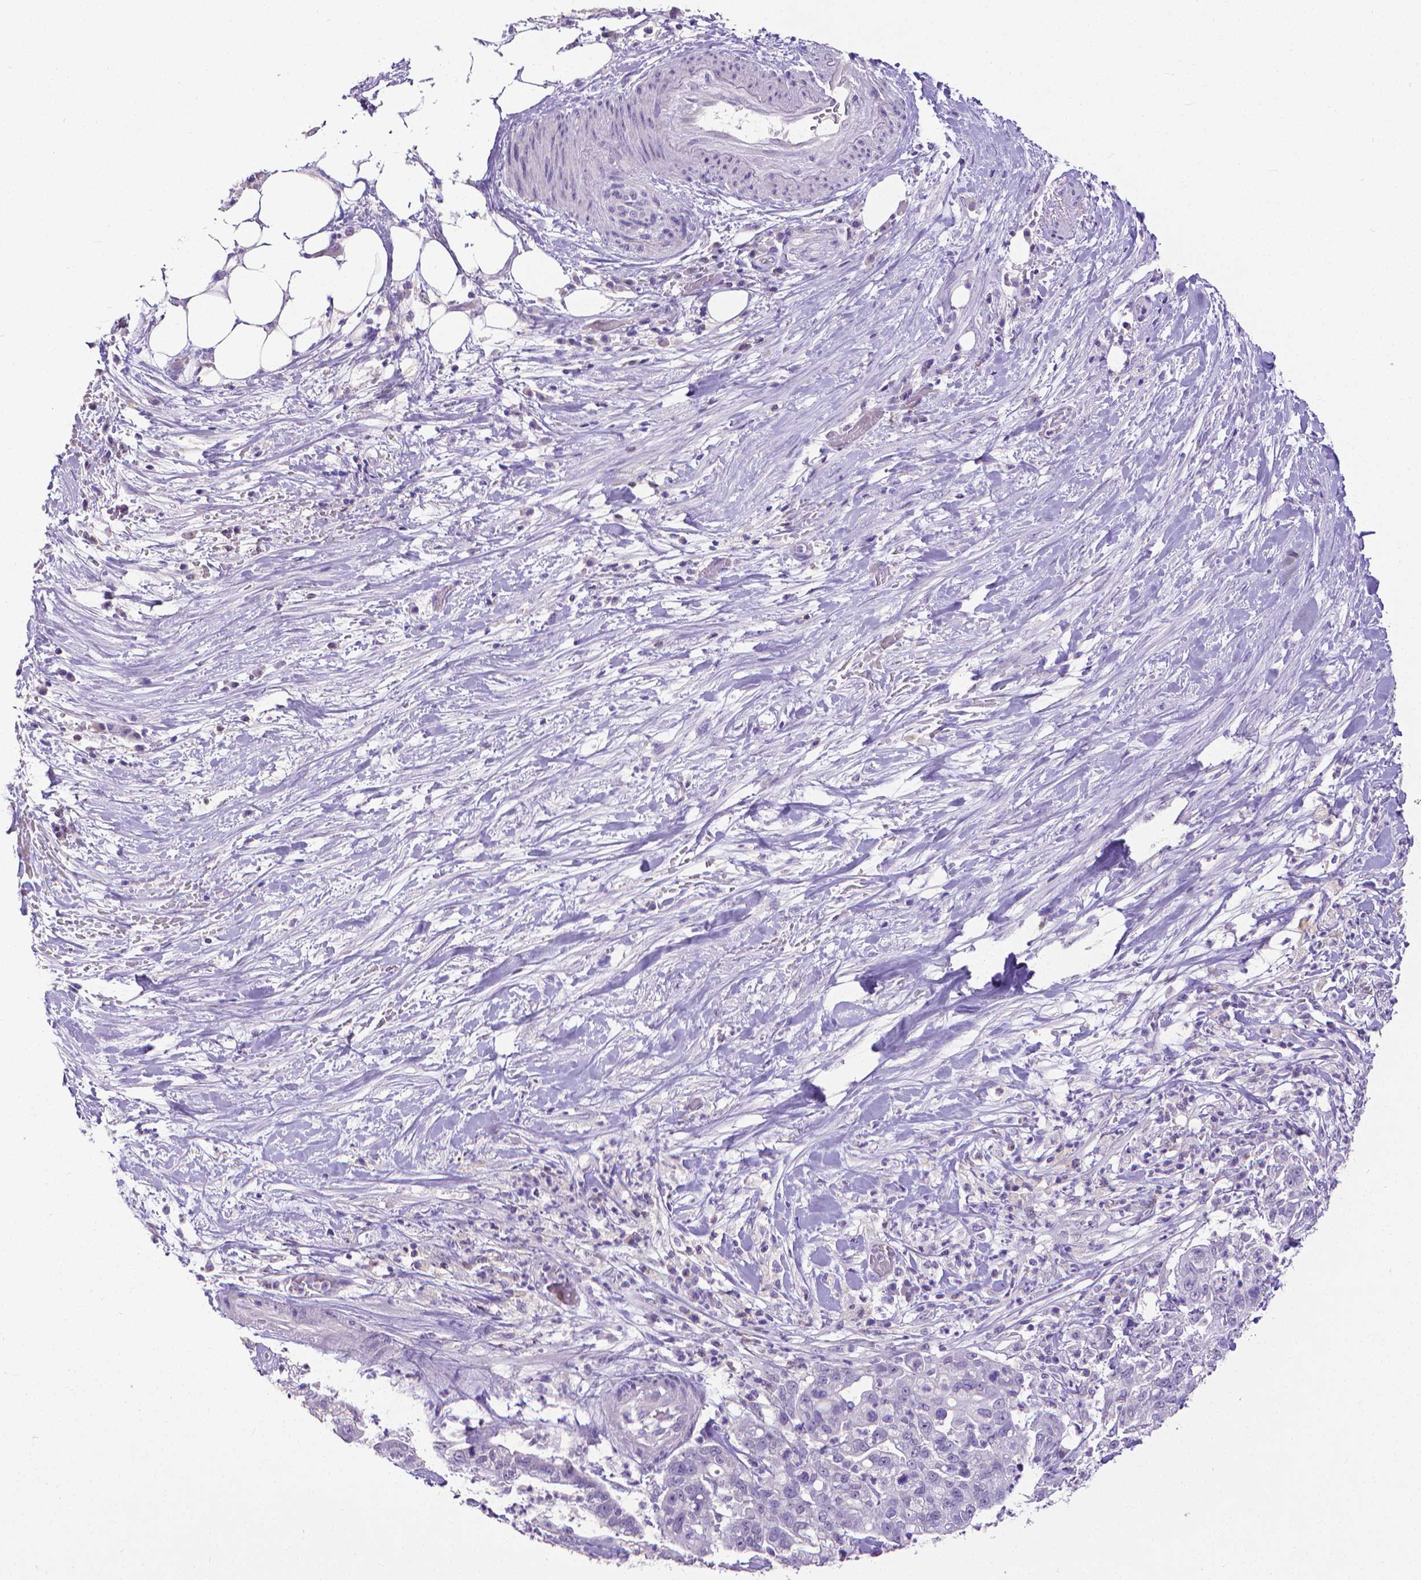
{"staining": {"intensity": "negative", "quantity": "none", "location": "none"}, "tissue": "pancreatic cancer", "cell_type": "Tumor cells", "image_type": "cancer", "snomed": [{"axis": "morphology", "description": "Adenocarcinoma, NOS"}, {"axis": "topography", "description": "Pancreas"}], "caption": "The immunohistochemistry (IHC) photomicrograph has no significant staining in tumor cells of adenocarcinoma (pancreatic) tissue.", "gene": "CD4", "patient": {"sex": "female", "age": 69}}